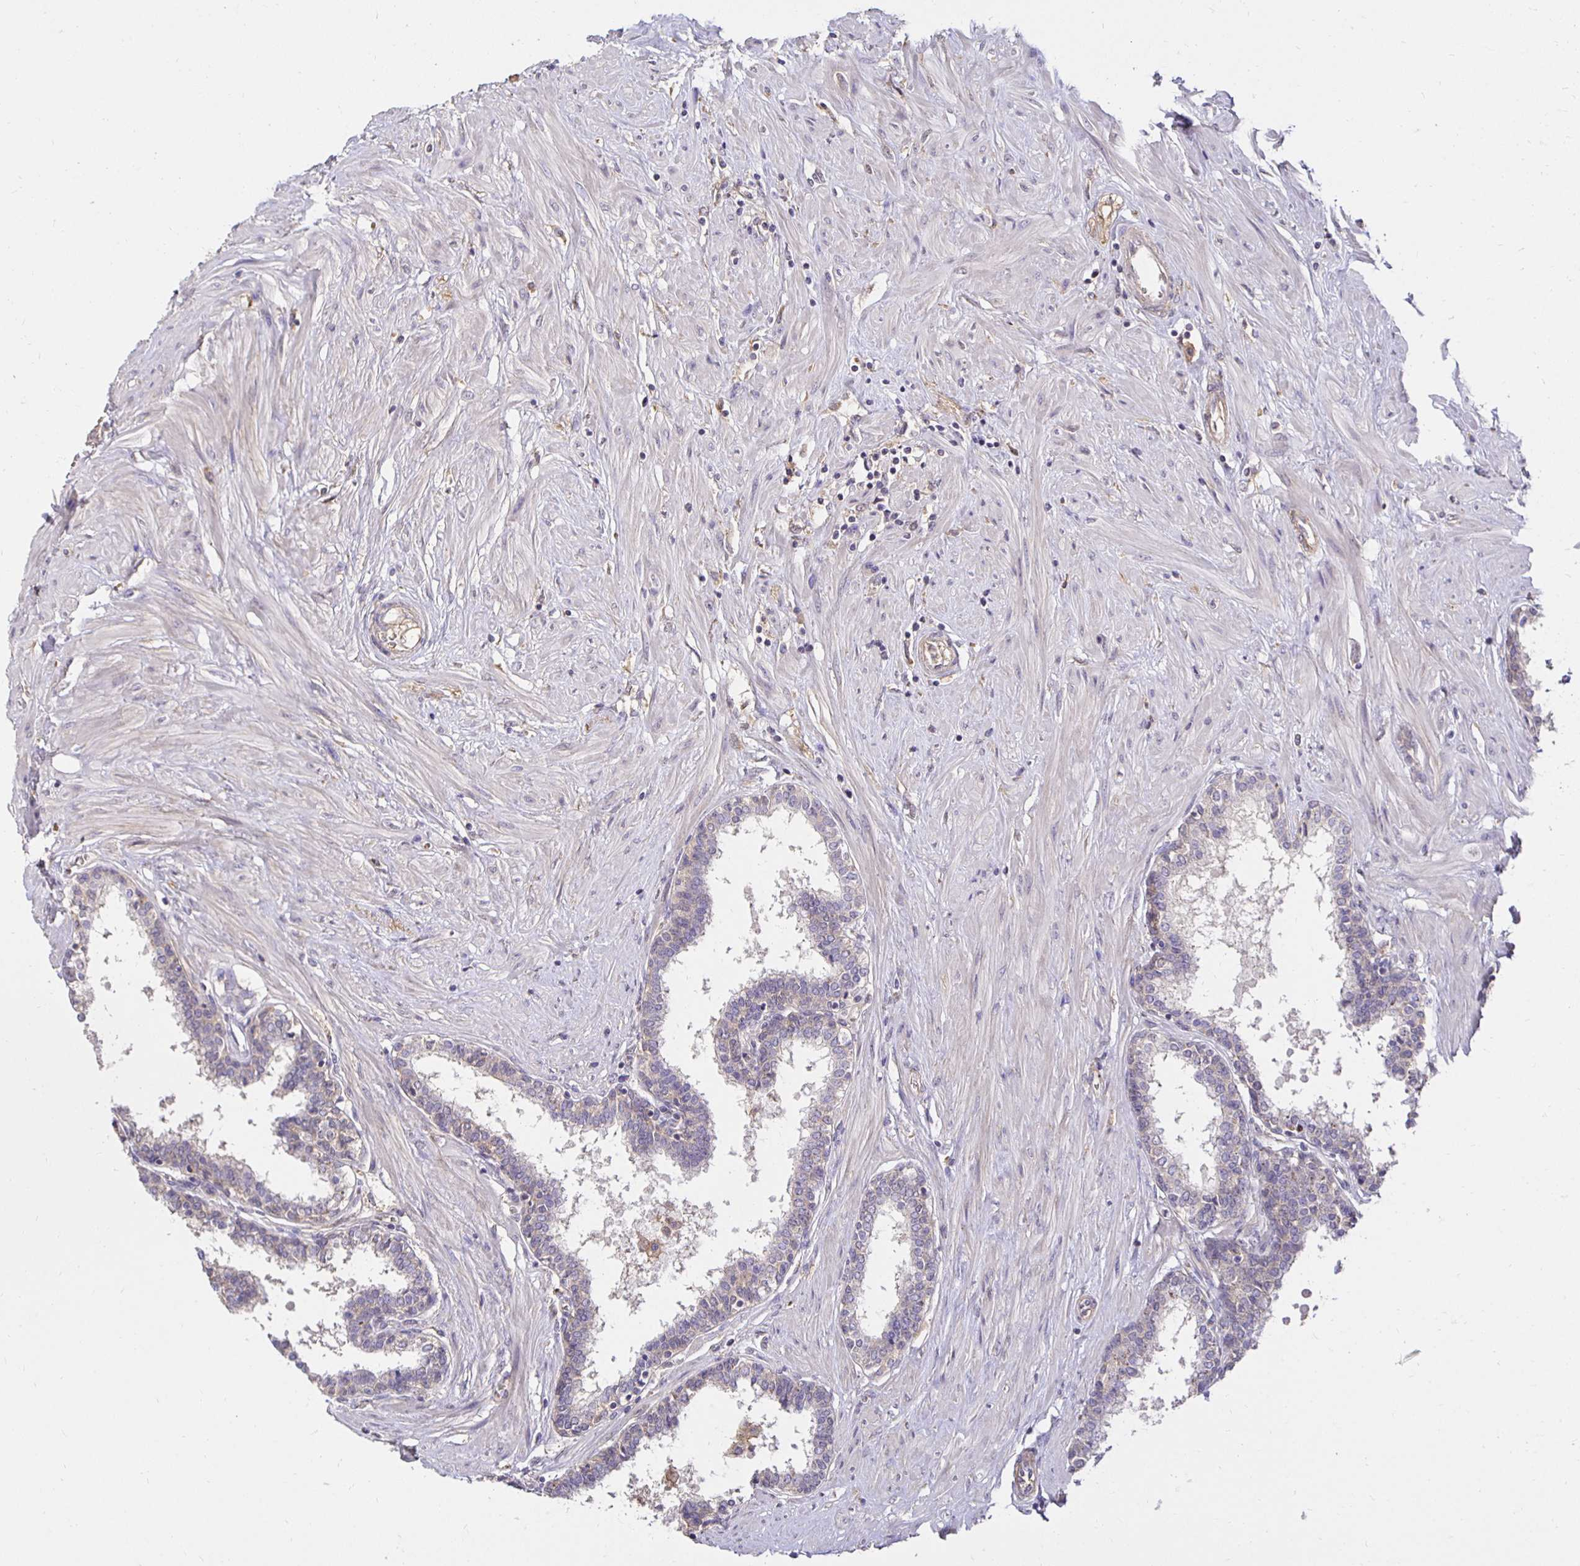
{"staining": {"intensity": "negative", "quantity": "none", "location": "none"}, "tissue": "prostate", "cell_type": "Glandular cells", "image_type": "normal", "snomed": [{"axis": "morphology", "description": "Normal tissue, NOS"}, {"axis": "topography", "description": "Prostate"}], "caption": "This image is of benign prostate stained with IHC to label a protein in brown with the nuclei are counter-stained blue. There is no positivity in glandular cells. The staining is performed using DAB brown chromogen with nuclei counter-stained in using hematoxylin.", "gene": "PNPLA3", "patient": {"sex": "male", "age": 55}}